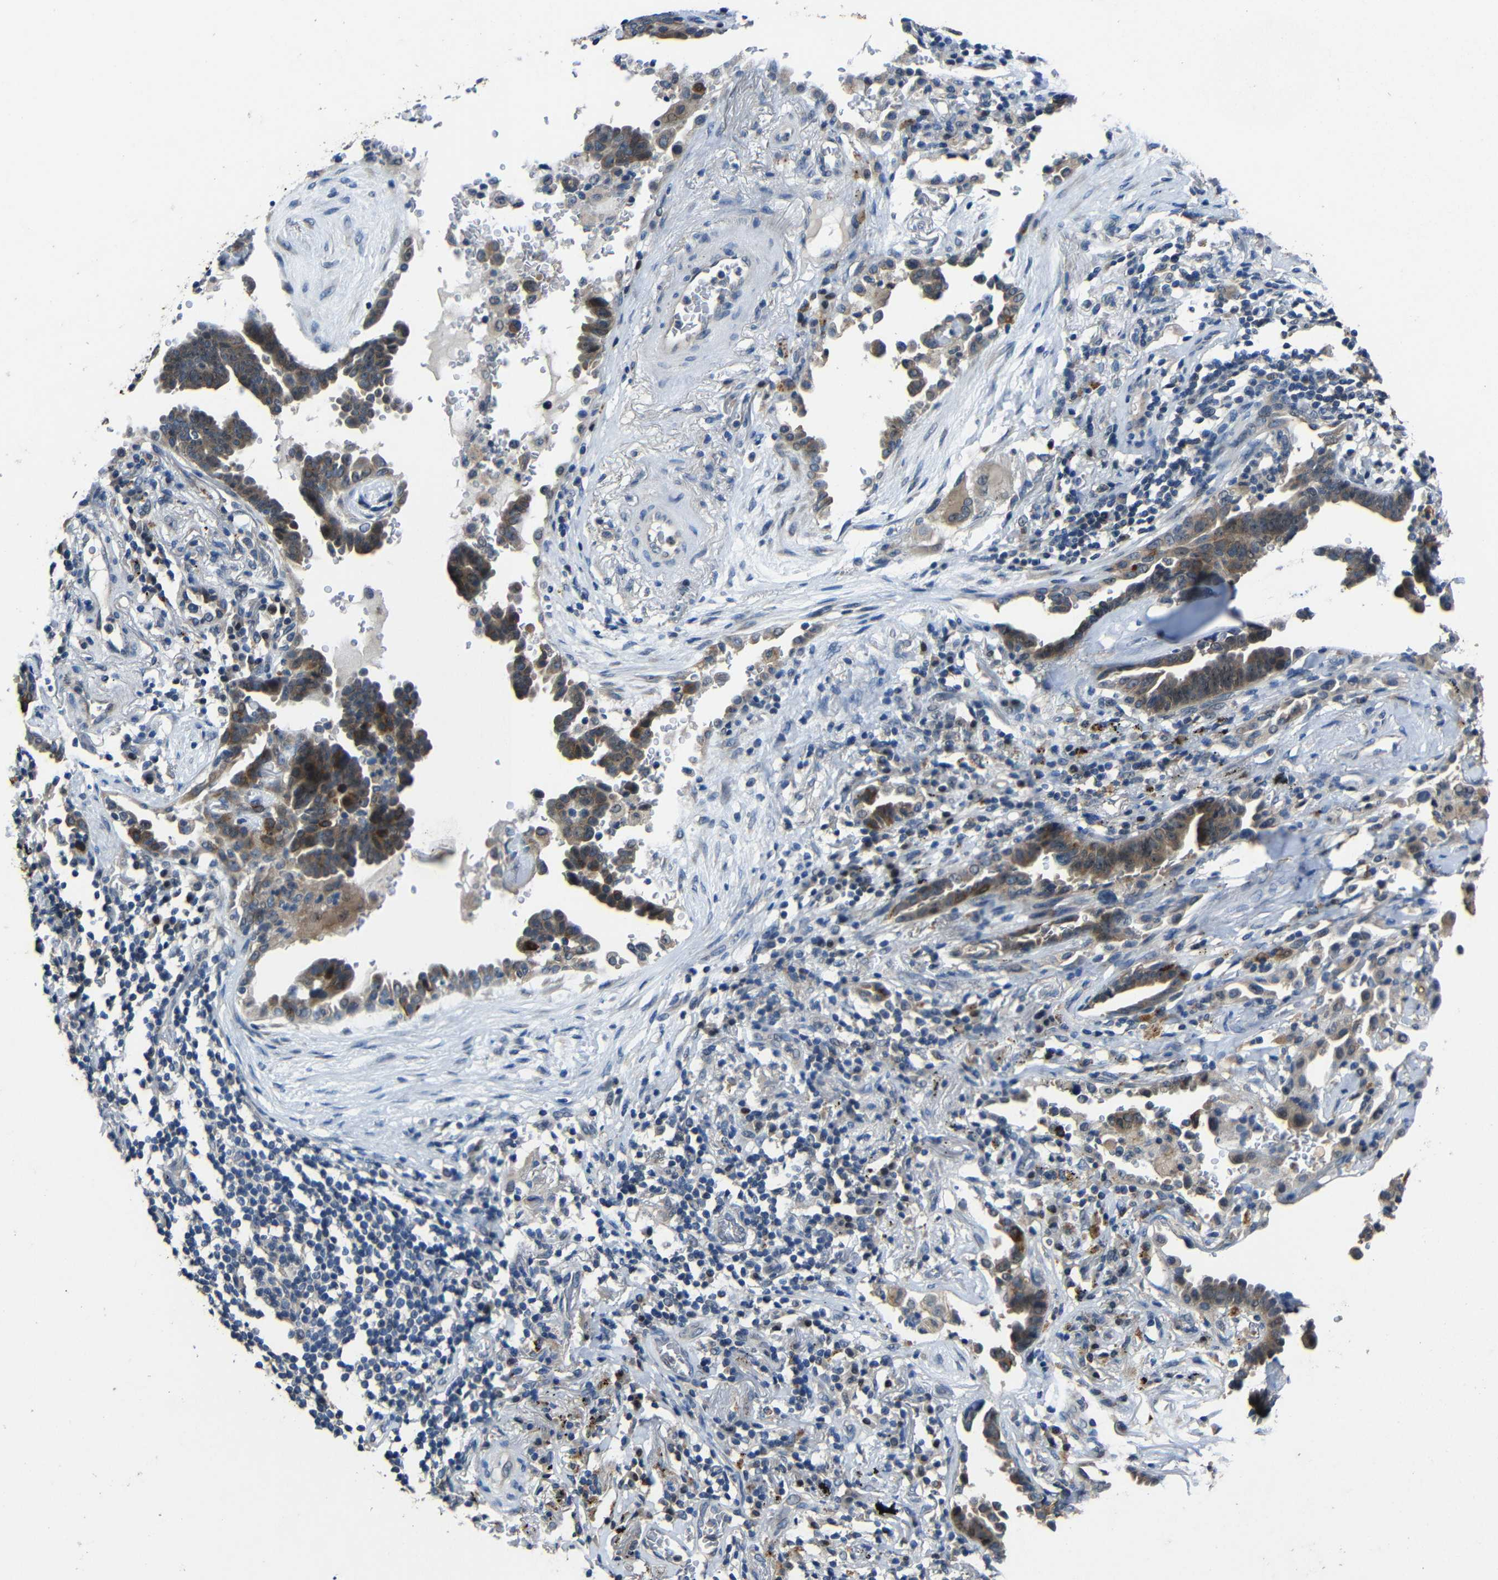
{"staining": {"intensity": "moderate", "quantity": ">75%", "location": "cytoplasmic/membranous"}, "tissue": "lung cancer", "cell_type": "Tumor cells", "image_type": "cancer", "snomed": [{"axis": "morphology", "description": "Adenocarcinoma, NOS"}, {"axis": "topography", "description": "Lung"}], "caption": "IHC of human lung cancer (adenocarcinoma) shows medium levels of moderate cytoplasmic/membranous expression in about >75% of tumor cells. The staining was performed using DAB (3,3'-diaminobenzidine) to visualize the protein expression in brown, while the nuclei were stained in blue with hematoxylin (Magnification: 20x).", "gene": "C6orf89", "patient": {"sex": "female", "age": 64}}